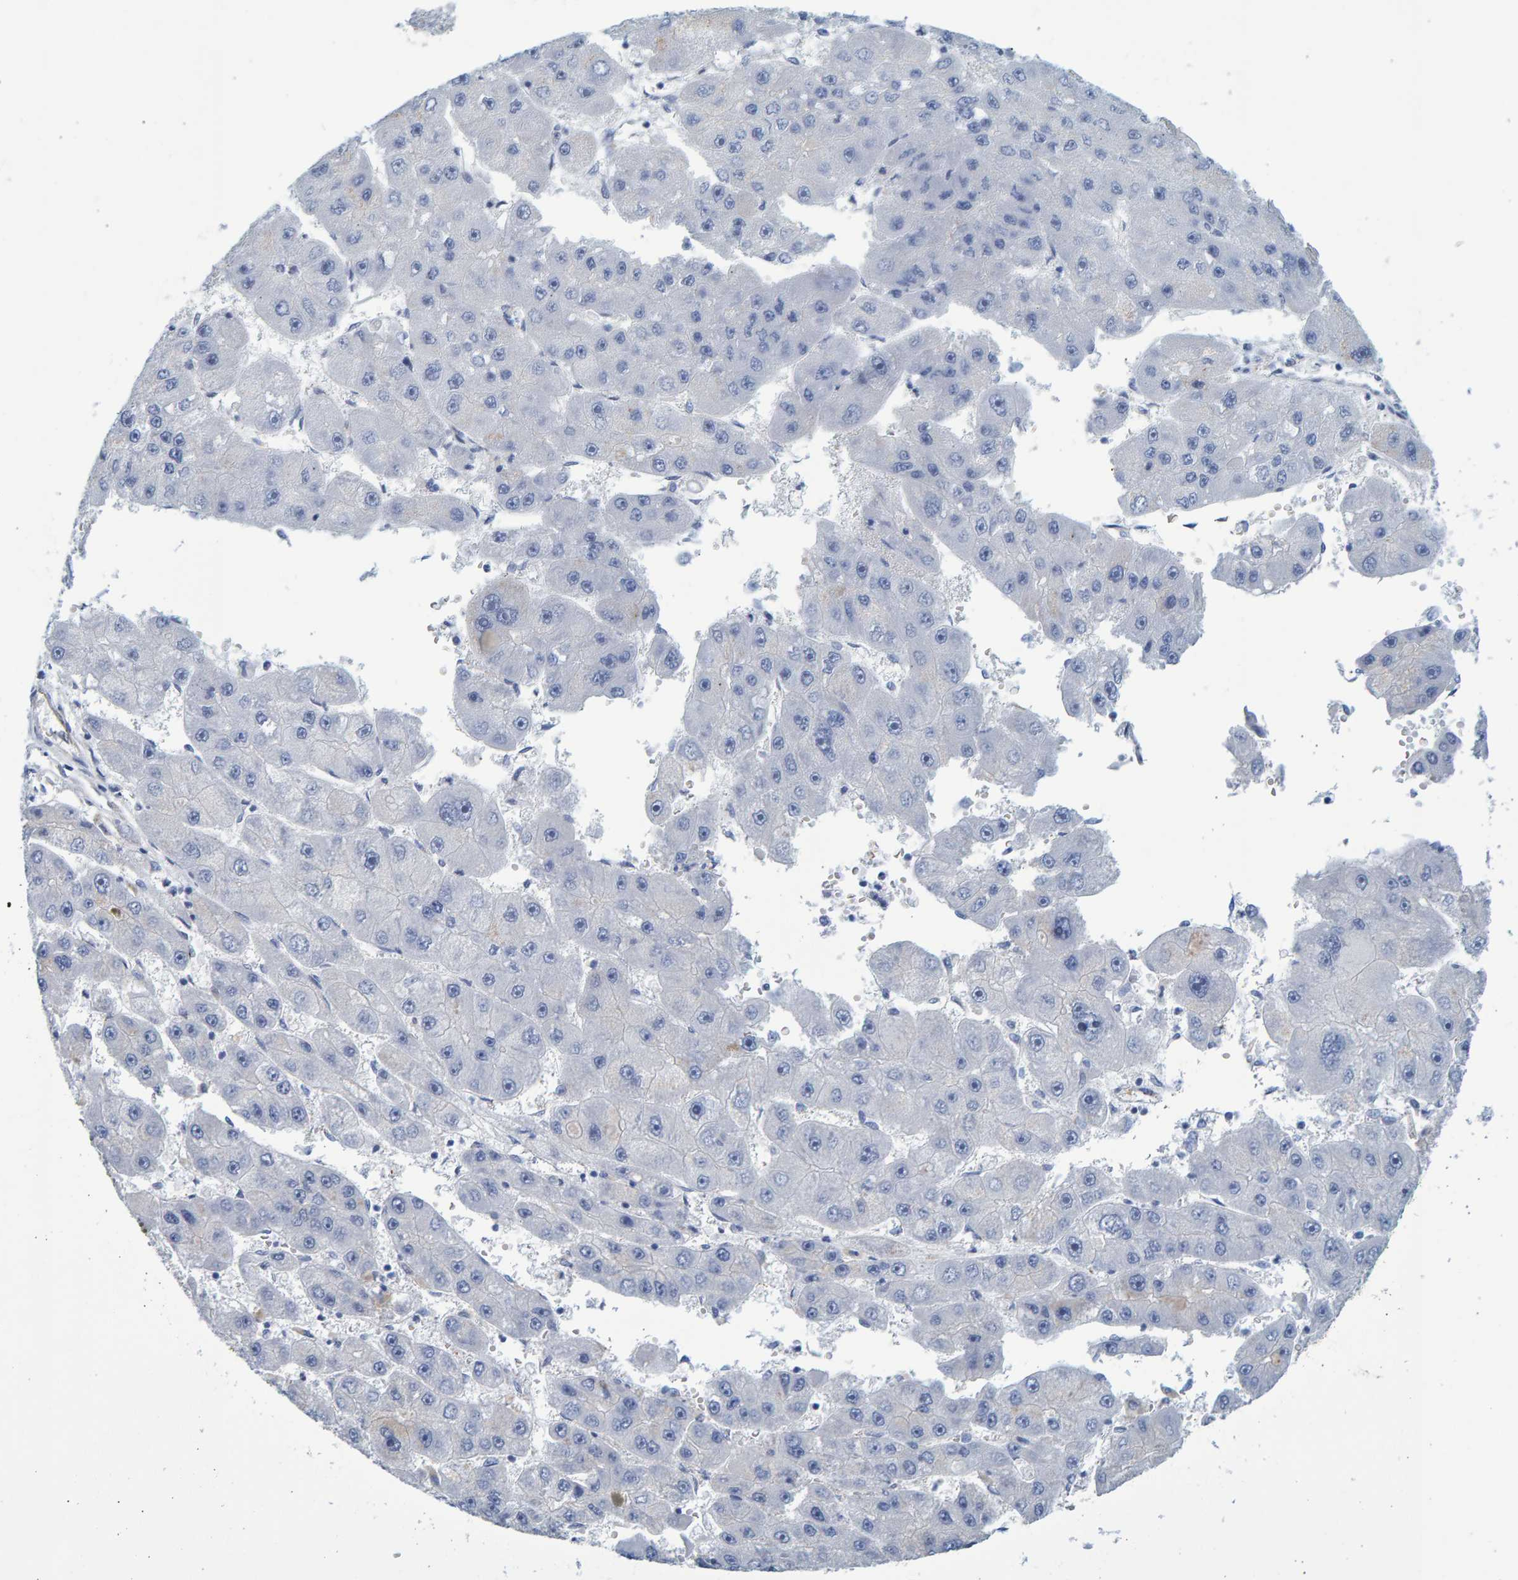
{"staining": {"intensity": "negative", "quantity": "none", "location": "none"}, "tissue": "liver cancer", "cell_type": "Tumor cells", "image_type": "cancer", "snomed": [{"axis": "morphology", "description": "Carcinoma, Hepatocellular, NOS"}, {"axis": "topography", "description": "Liver"}], "caption": "High magnification brightfield microscopy of hepatocellular carcinoma (liver) stained with DAB (brown) and counterstained with hematoxylin (blue): tumor cells show no significant expression.", "gene": "SLC34A3", "patient": {"sex": "female", "age": 61}}